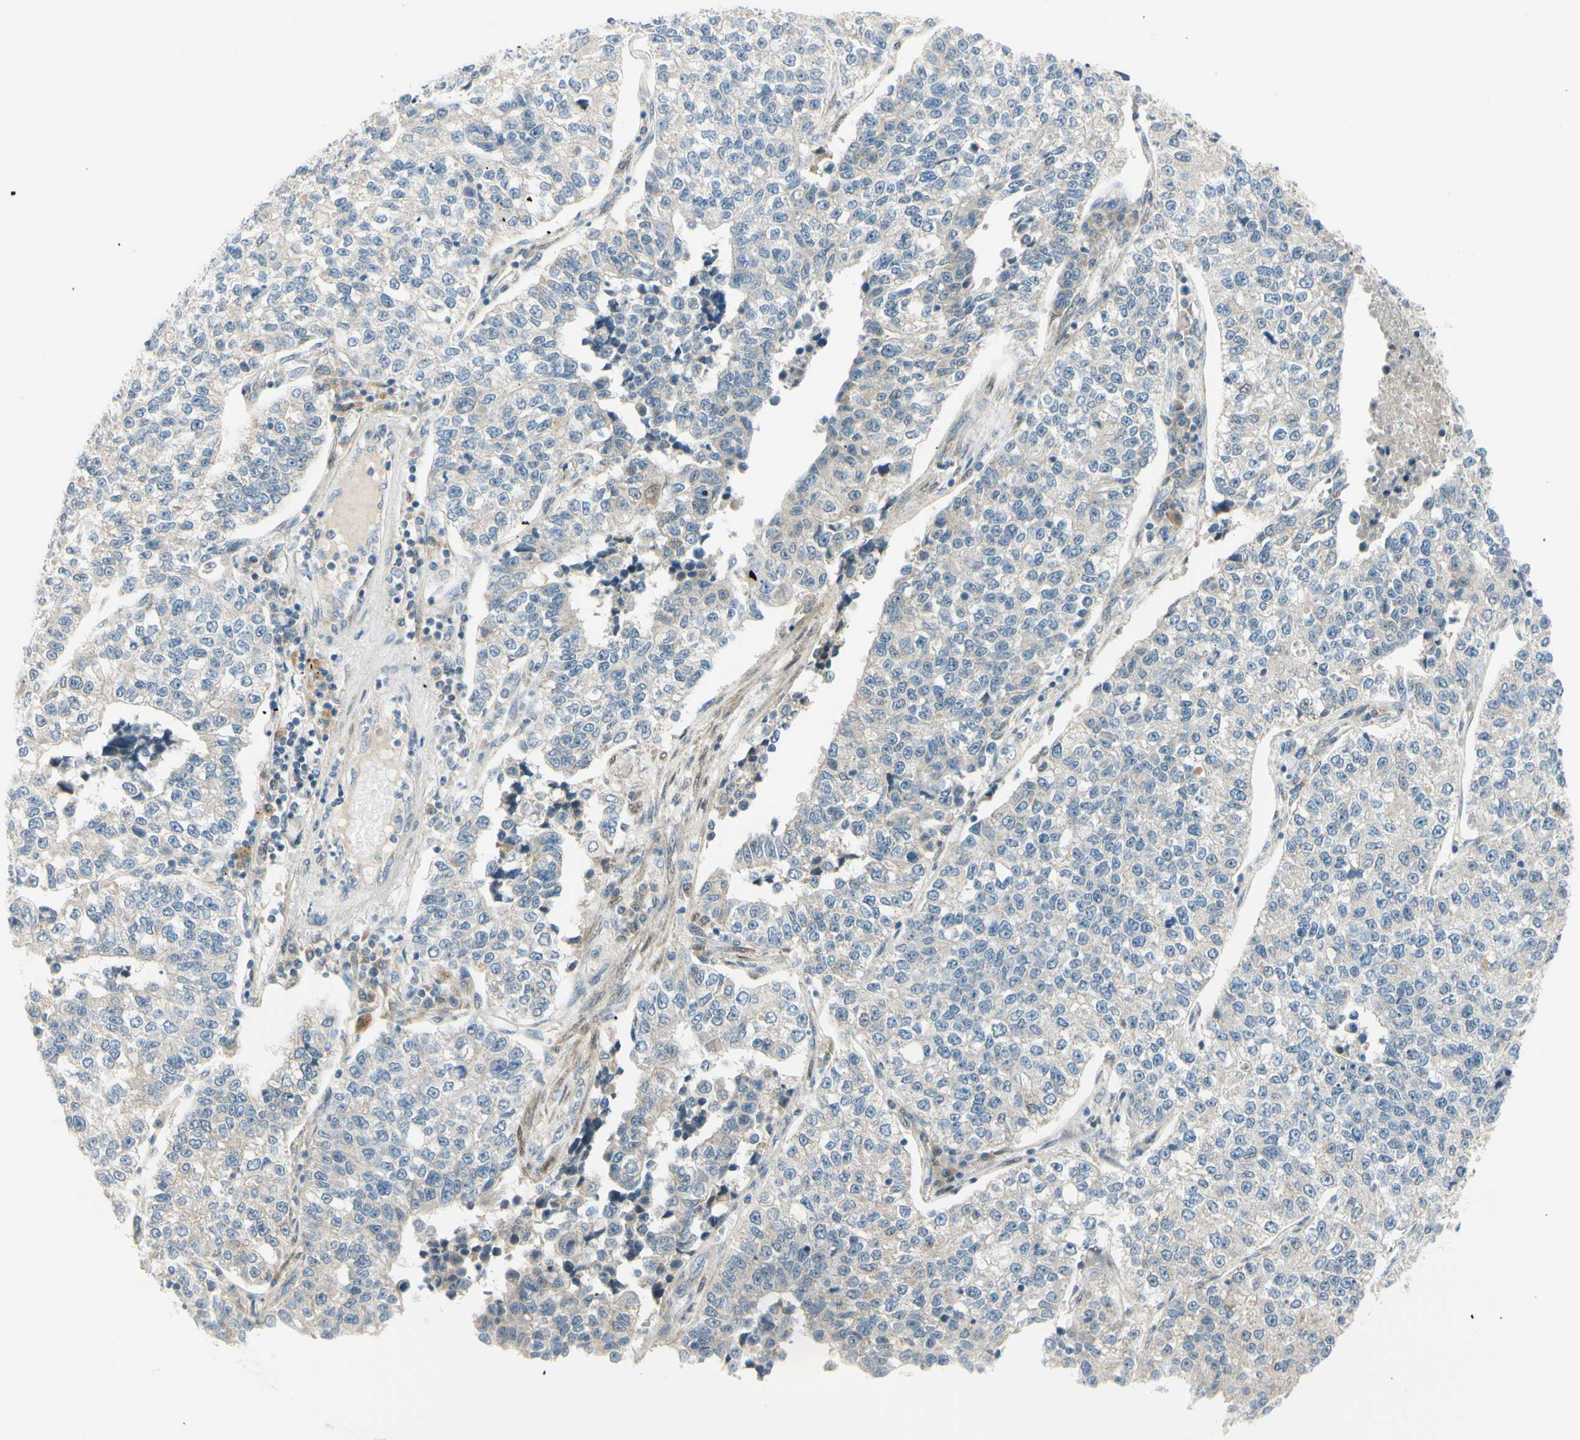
{"staining": {"intensity": "negative", "quantity": "none", "location": "none"}, "tissue": "lung cancer", "cell_type": "Tumor cells", "image_type": "cancer", "snomed": [{"axis": "morphology", "description": "Adenocarcinoma, NOS"}, {"axis": "topography", "description": "Lung"}], "caption": "Tumor cells show no significant expression in lung adenocarcinoma.", "gene": "FHL2", "patient": {"sex": "male", "age": 49}}